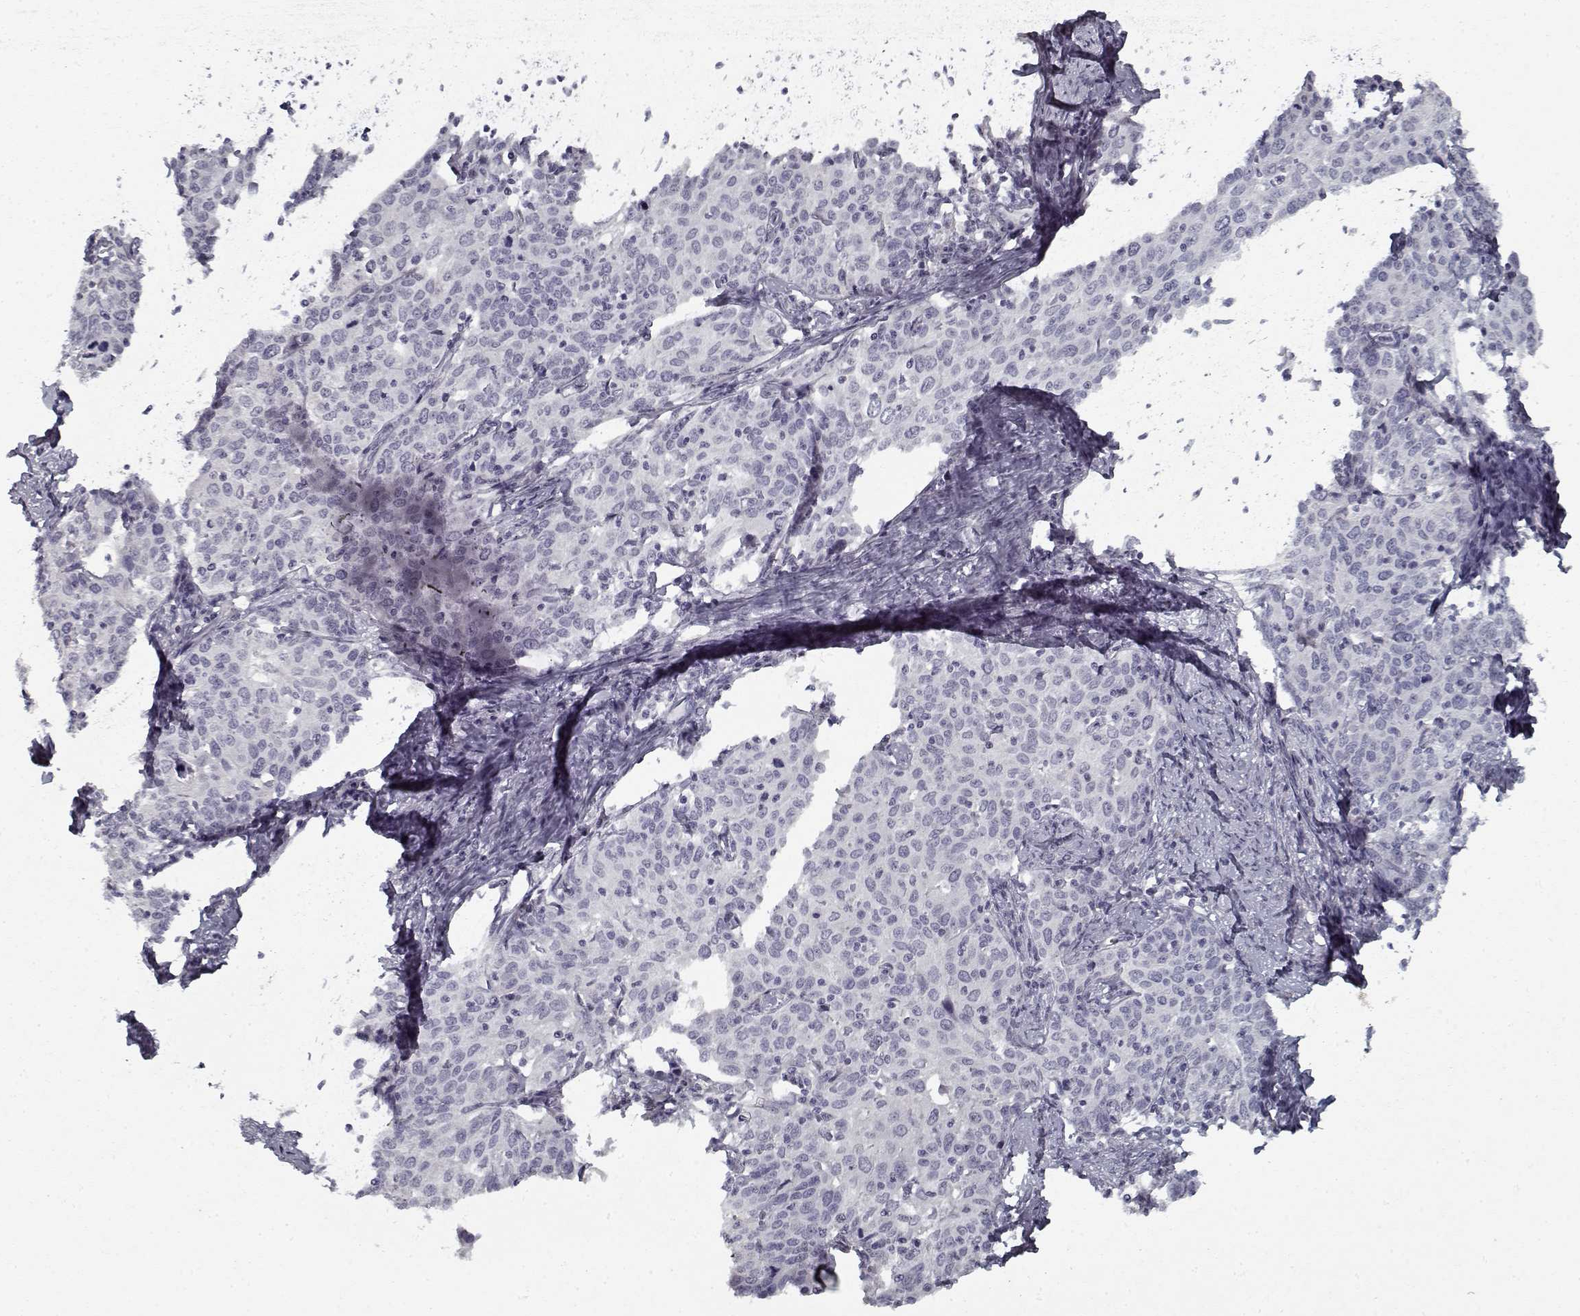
{"staining": {"intensity": "negative", "quantity": "none", "location": "none"}, "tissue": "cervical cancer", "cell_type": "Tumor cells", "image_type": "cancer", "snomed": [{"axis": "morphology", "description": "Squamous cell carcinoma, NOS"}, {"axis": "topography", "description": "Cervix"}], "caption": "Immunohistochemistry micrograph of neoplastic tissue: human cervical cancer stained with DAB (3,3'-diaminobenzidine) shows no significant protein positivity in tumor cells. The staining is performed using DAB brown chromogen with nuclei counter-stained in using hematoxylin.", "gene": "GAD2", "patient": {"sex": "female", "age": 62}}